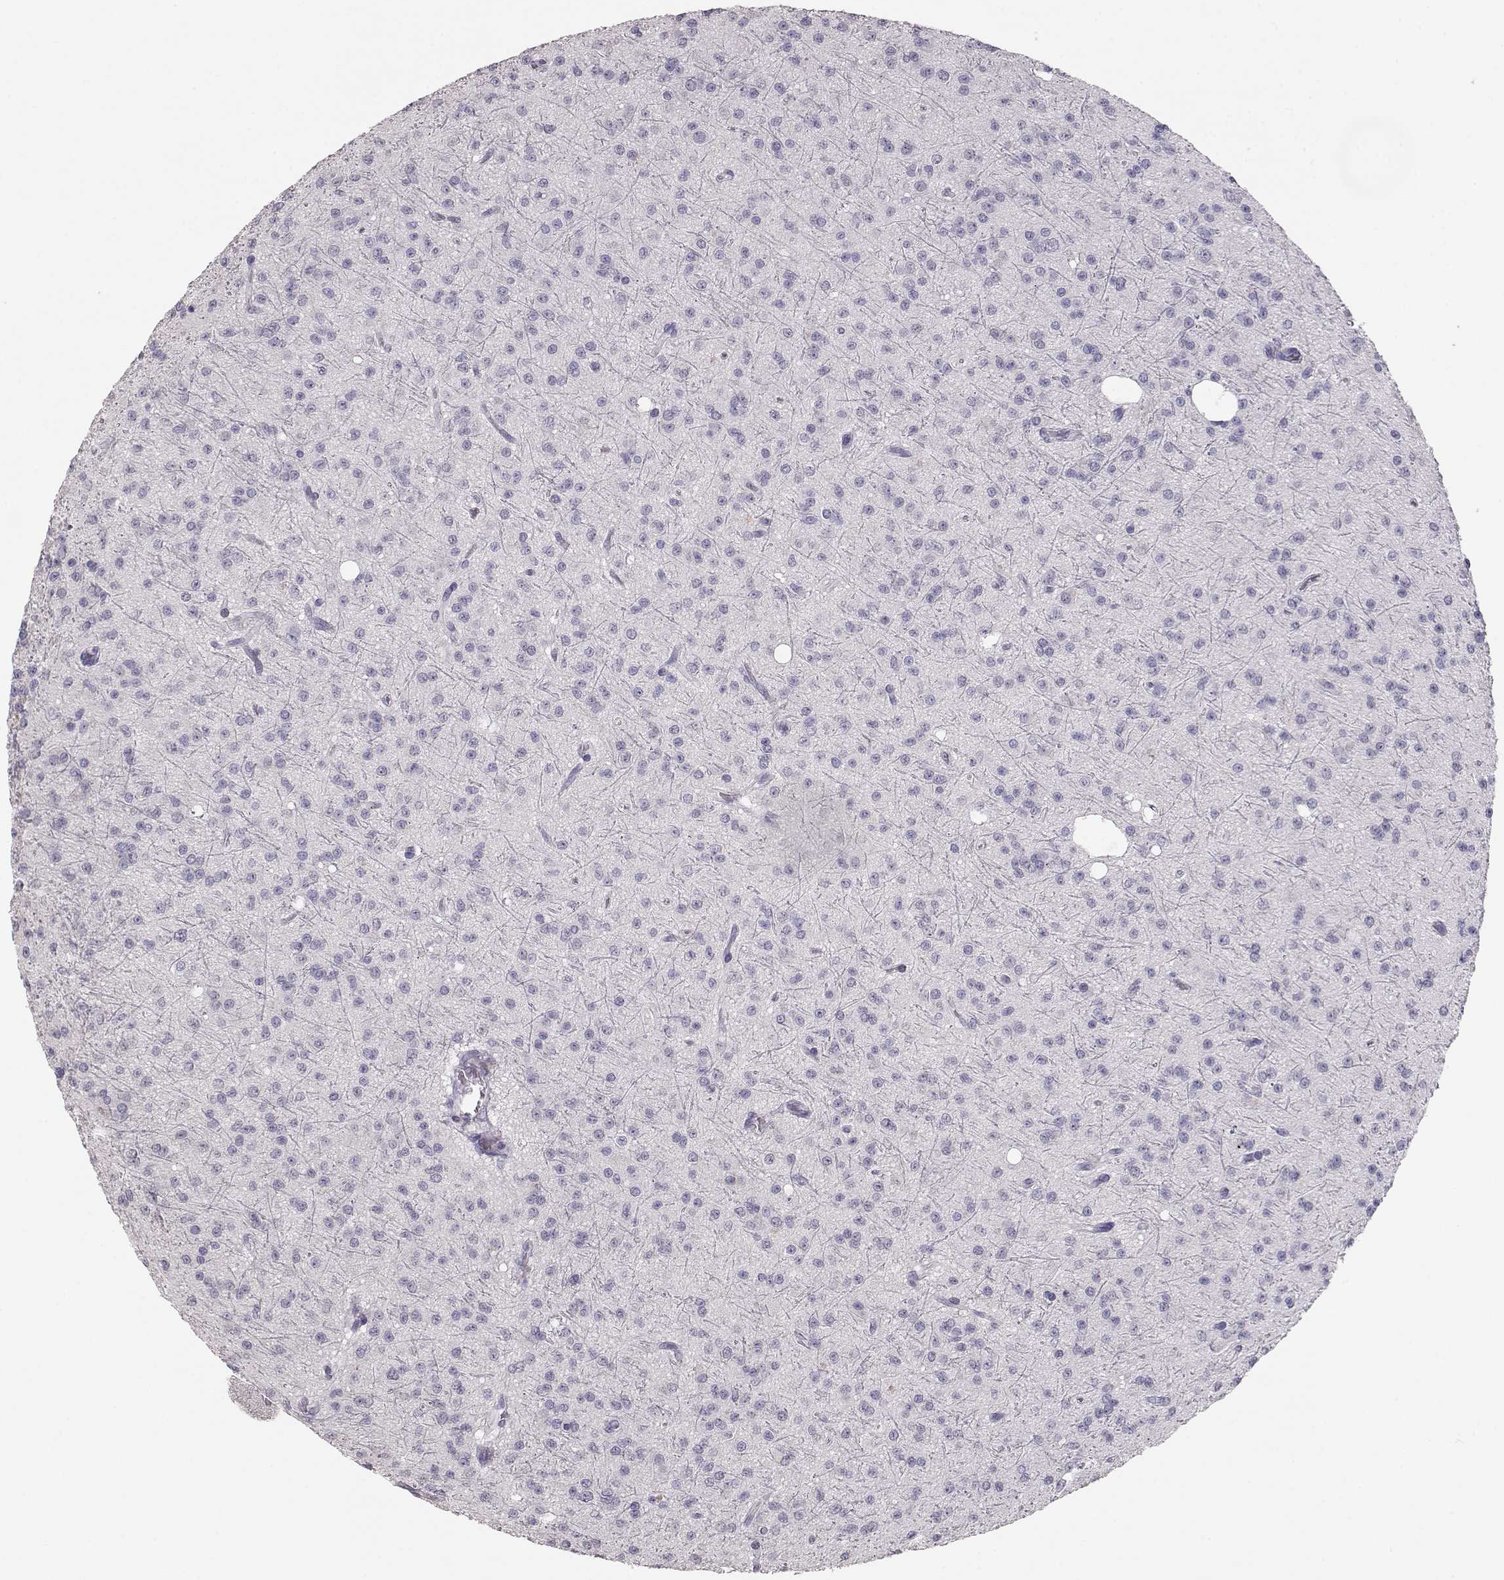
{"staining": {"intensity": "negative", "quantity": "none", "location": "none"}, "tissue": "glioma", "cell_type": "Tumor cells", "image_type": "cancer", "snomed": [{"axis": "morphology", "description": "Glioma, malignant, Low grade"}, {"axis": "topography", "description": "Brain"}], "caption": "The IHC photomicrograph has no significant expression in tumor cells of glioma tissue. (DAB (3,3'-diaminobenzidine) immunohistochemistry (IHC) visualized using brightfield microscopy, high magnification).", "gene": "TKTL1", "patient": {"sex": "male", "age": 27}}